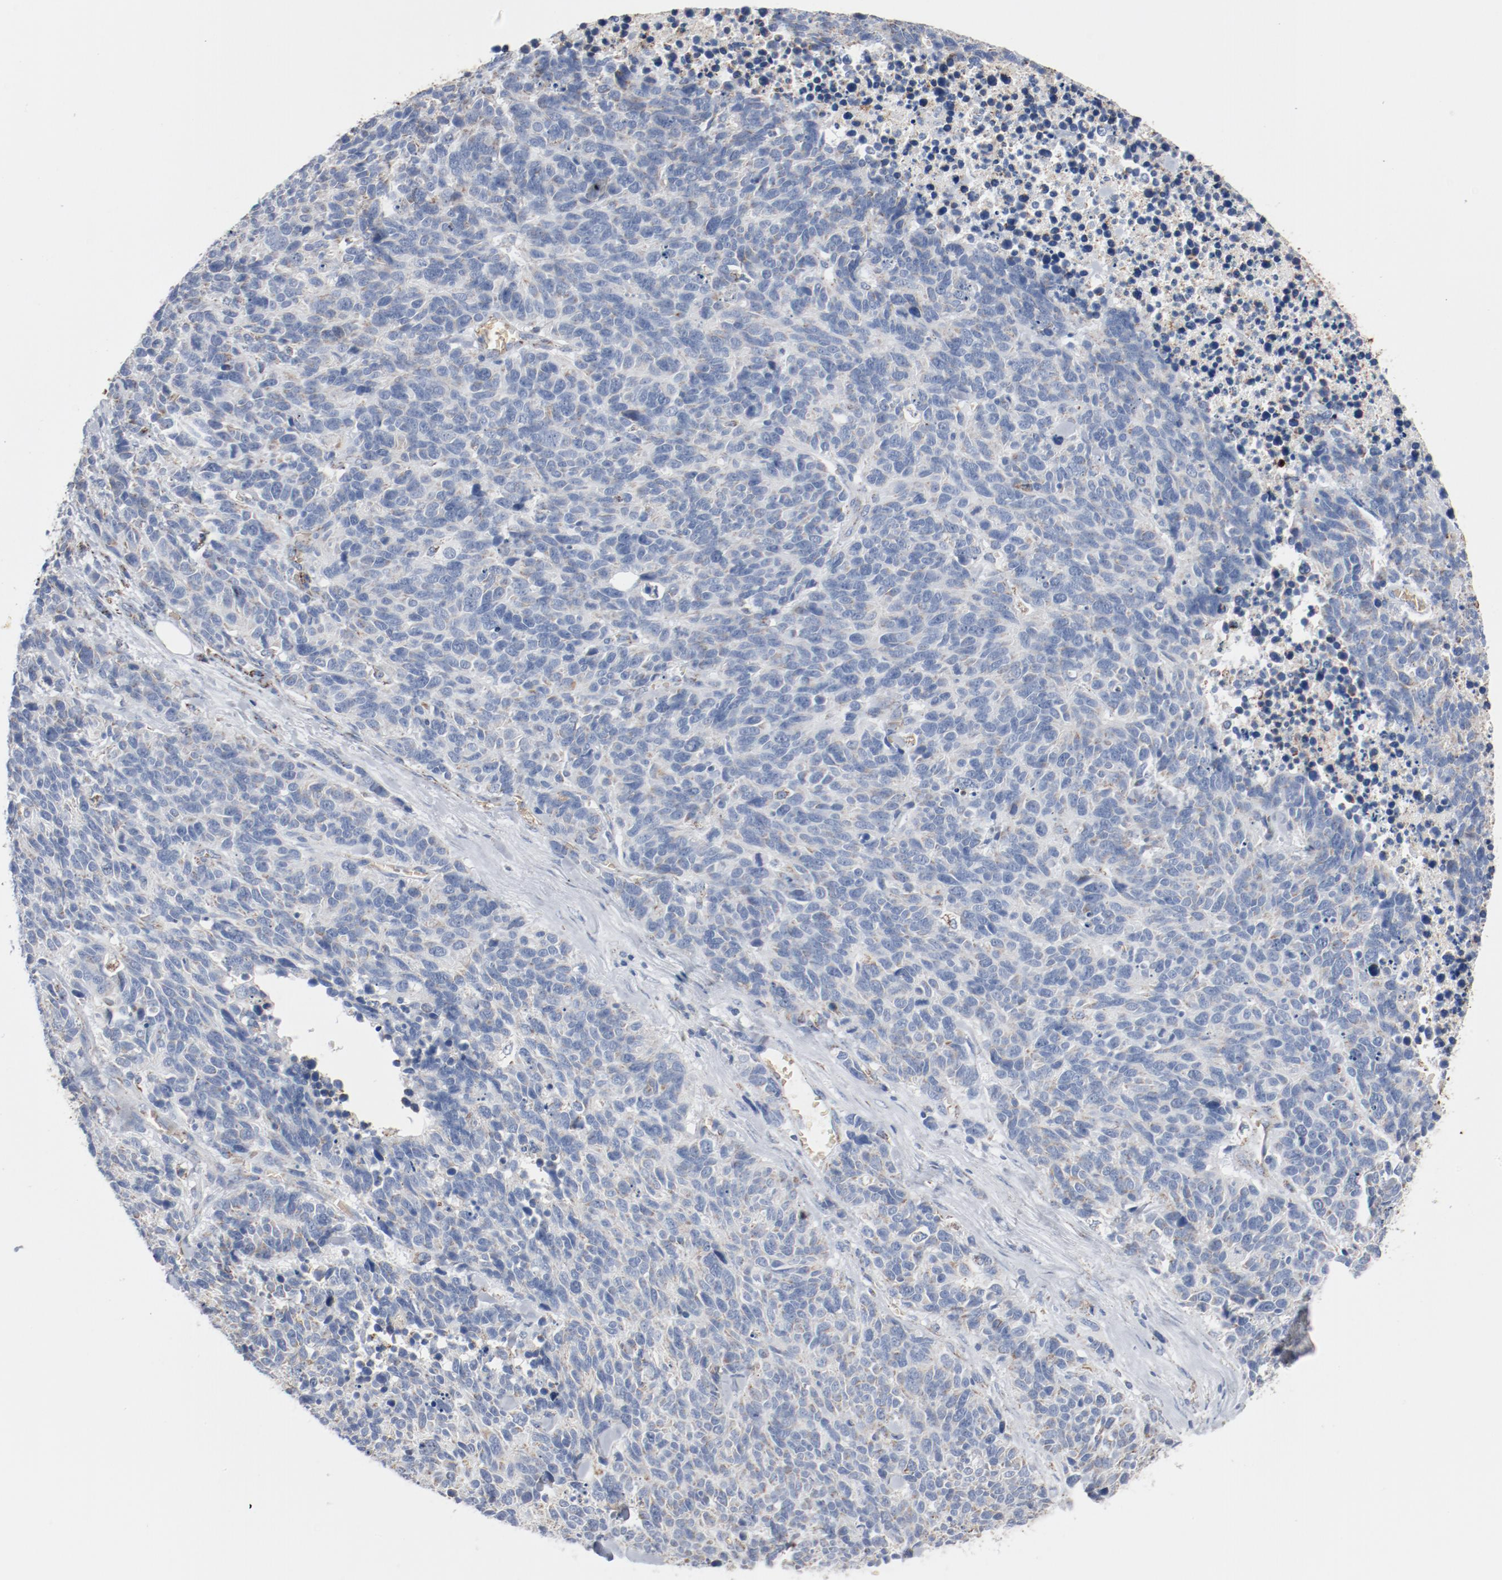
{"staining": {"intensity": "negative", "quantity": "none", "location": "none"}, "tissue": "lung cancer", "cell_type": "Tumor cells", "image_type": "cancer", "snomed": [{"axis": "morphology", "description": "Neoplasm, malignant, NOS"}, {"axis": "topography", "description": "Lung"}], "caption": "The histopathology image demonstrates no significant expression in tumor cells of malignant neoplasm (lung).", "gene": "NDUFB8", "patient": {"sex": "female", "age": 58}}